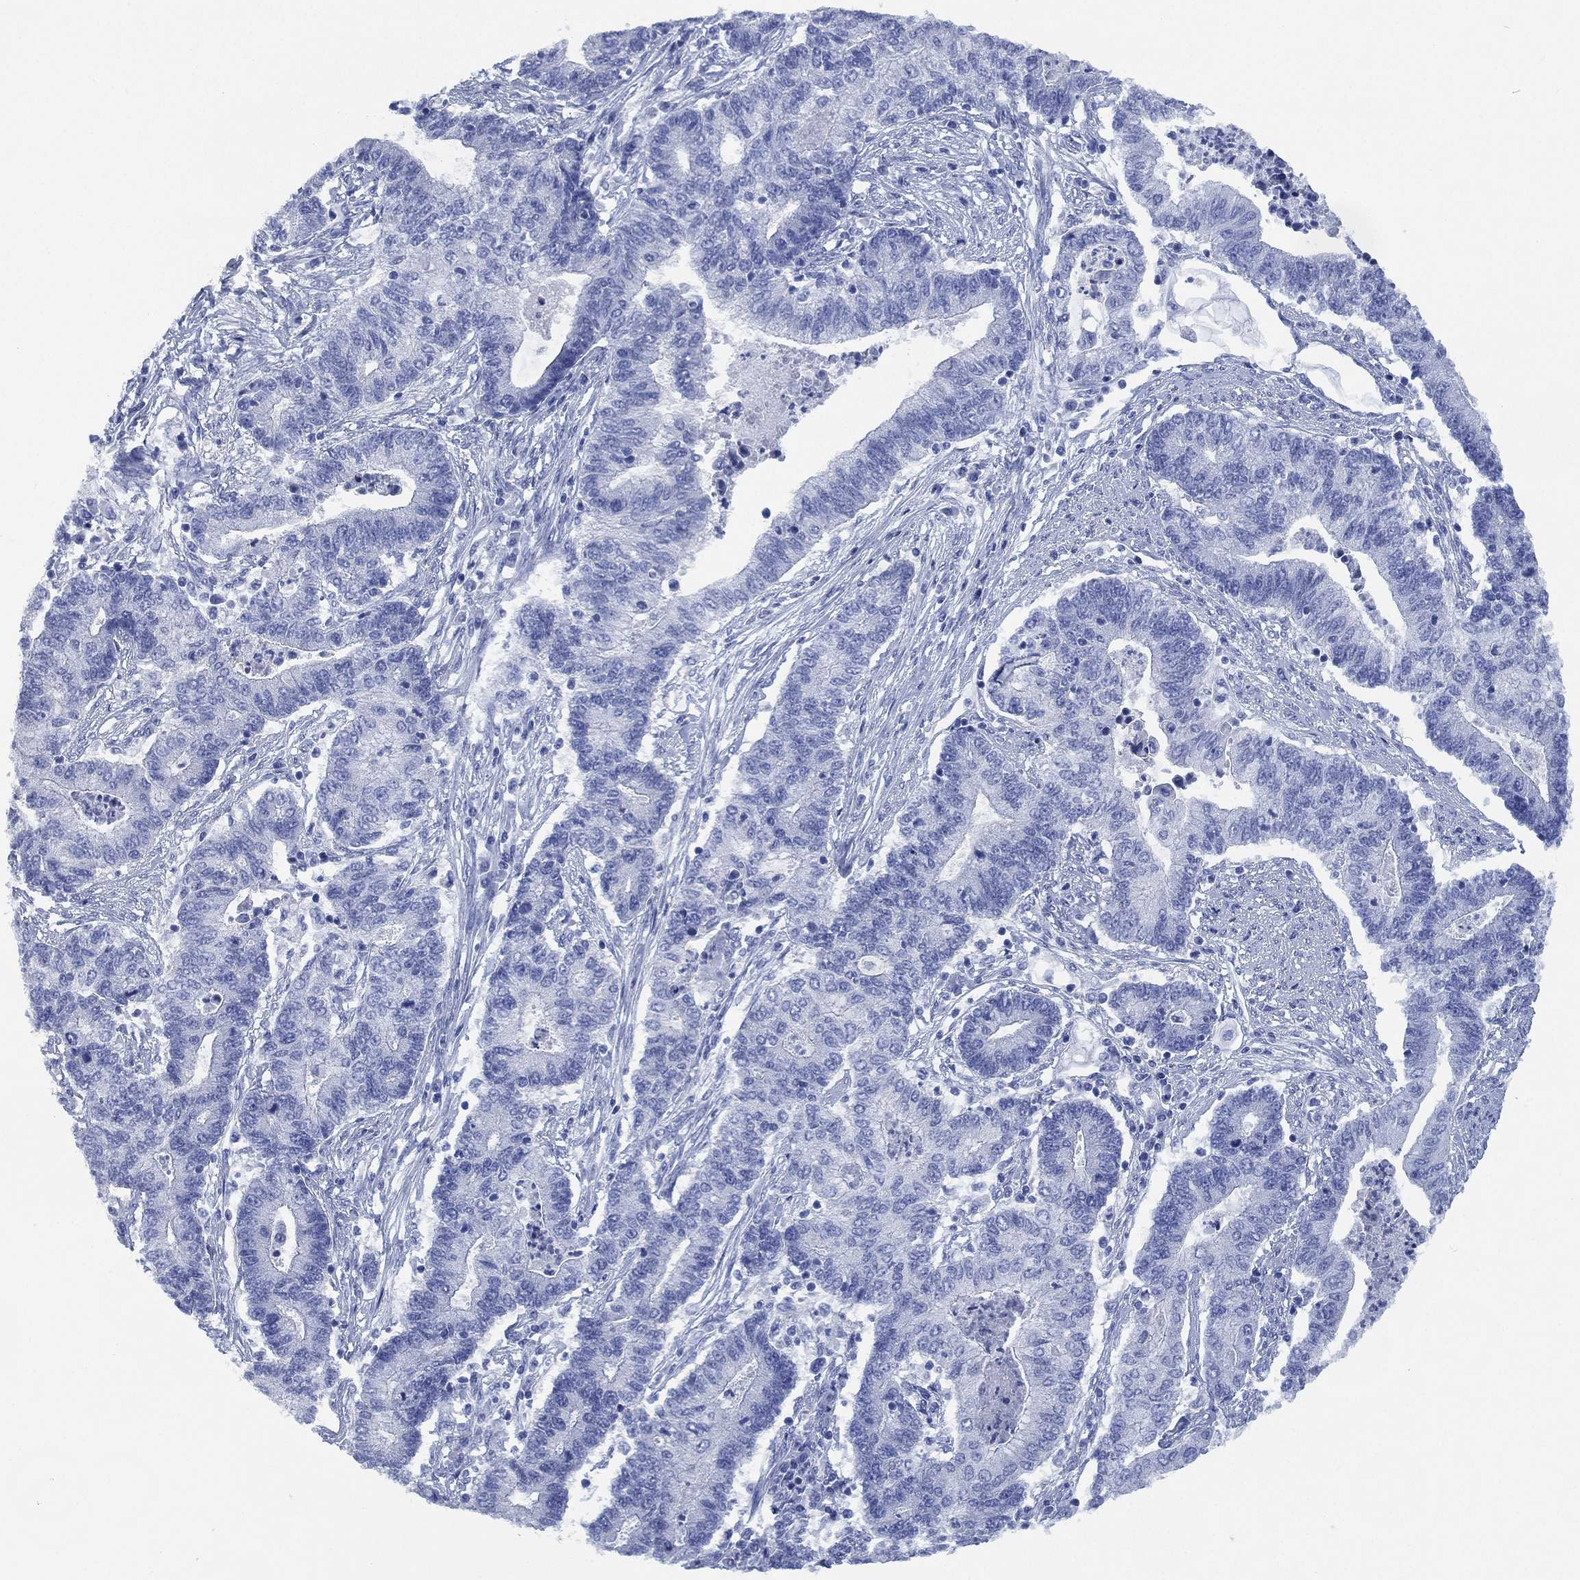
{"staining": {"intensity": "negative", "quantity": "none", "location": "none"}, "tissue": "endometrial cancer", "cell_type": "Tumor cells", "image_type": "cancer", "snomed": [{"axis": "morphology", "description": "Adenocarcinoma, NOS"}, {"axis": "topography", "description": "Uterus"}, {"axis": "topography", "description": "Endometrium"}], "caption": "The immunohistochemistry (IHC) image has no significant staining in tumor cells of adenocarcinoma (endometrial) tissue.", "gene": "CCDC70", "patient": {"sex": "female", "age": 54}}